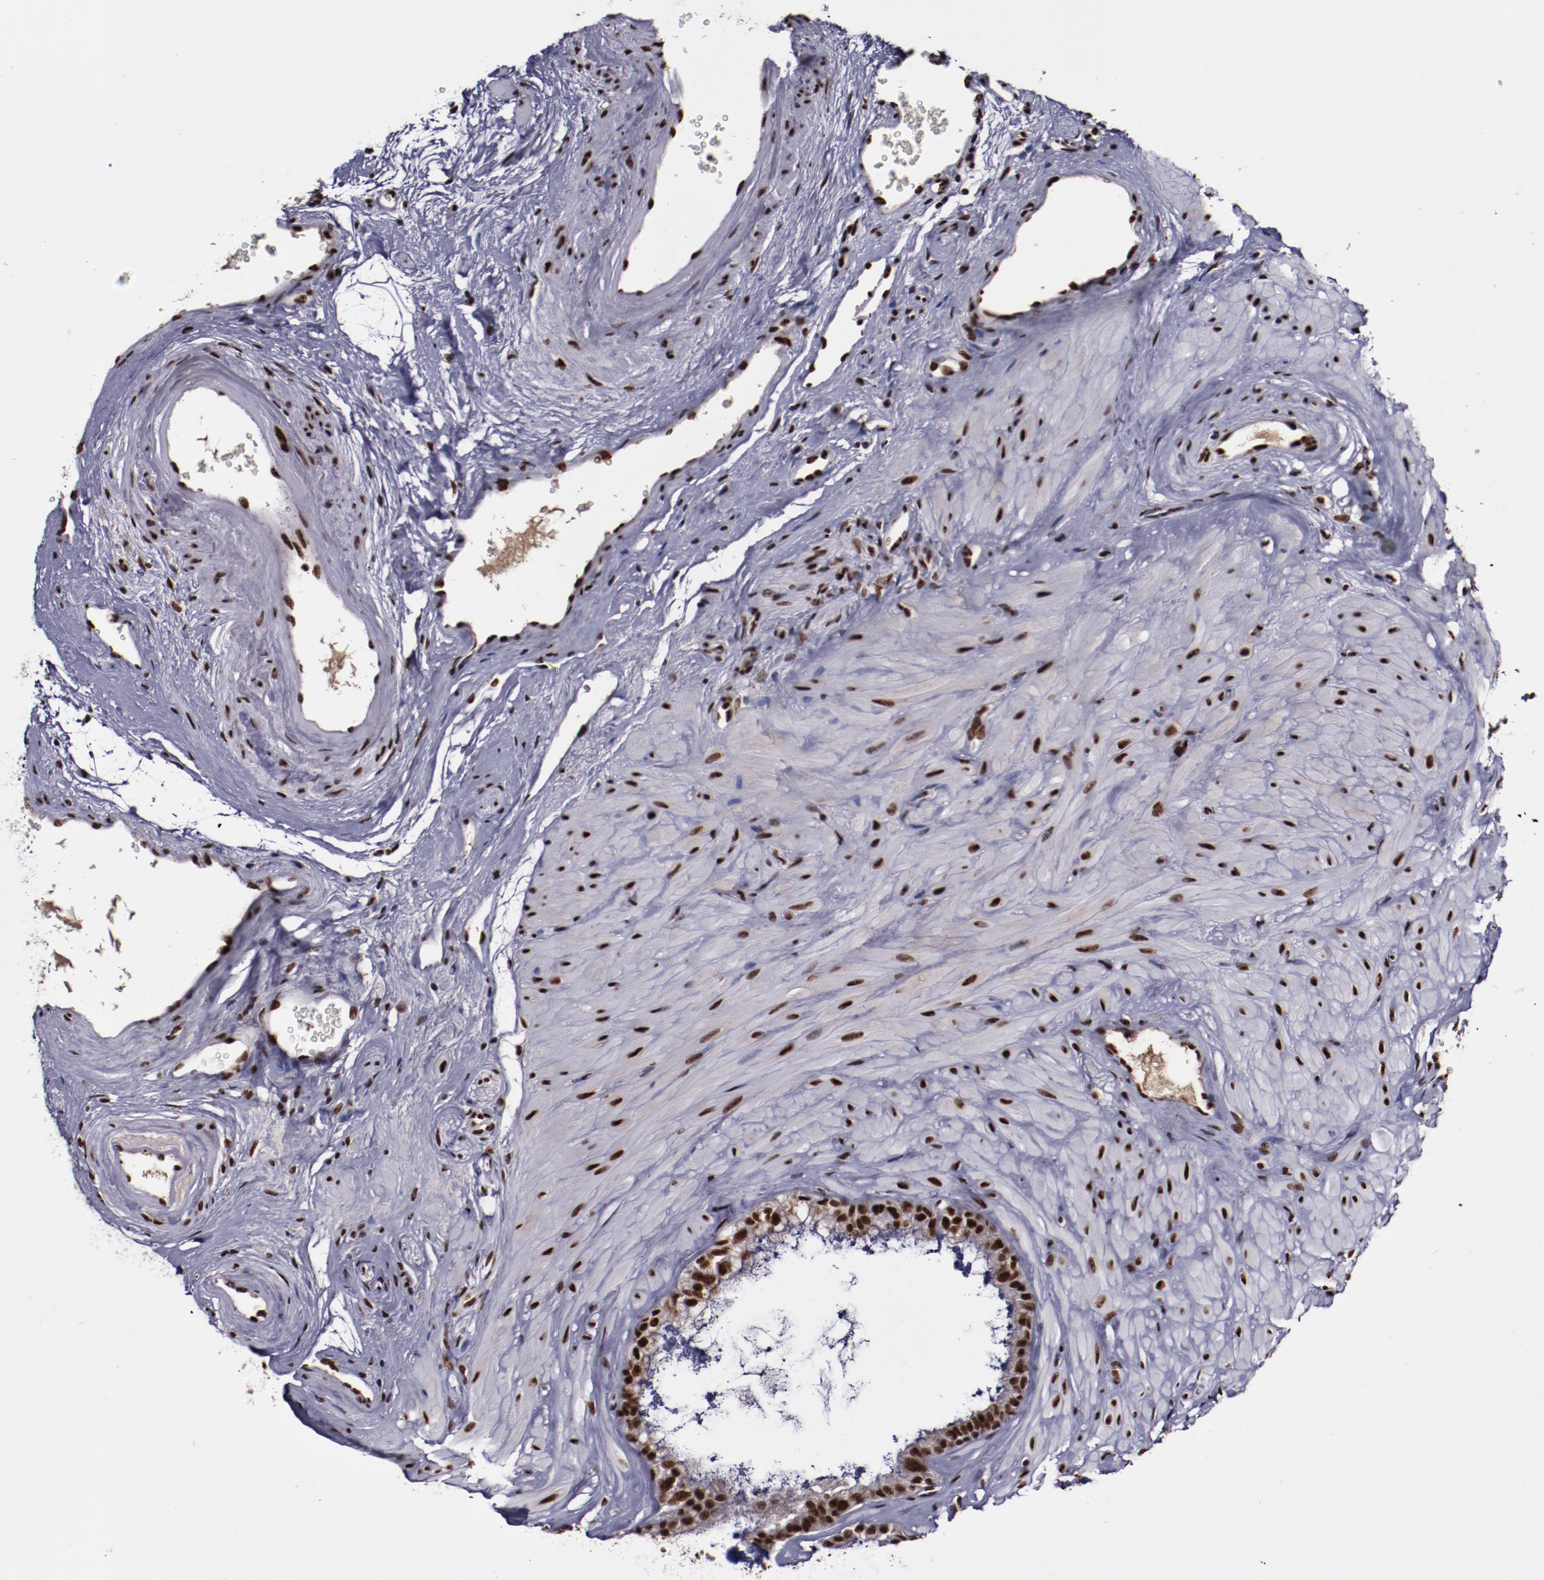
{"staining": {"intensity": "strong", "quantity": ">75%", "location": "nuclear"}, "tissue": "seminal vesicle", "cell_type": "Glandular cells", "image_type": "normal", "snomed": [{"axis": "morphology", "description": "Normal tissue, NOS"}, {"axis": "topography", "description": "Seminal veicle"}], "caption": "High-magnification brightfield microscopy of unremarkable seminal vesicle stained with DAB (3,3'-diaminobenzidine) (brown) and counterstained with hematoxylin (blue). glandular cells exhibit strong nuclear positivity is present in about>75% of cells.", "gene": "ERH", "patient": {"sex": "male", "age": 63}}